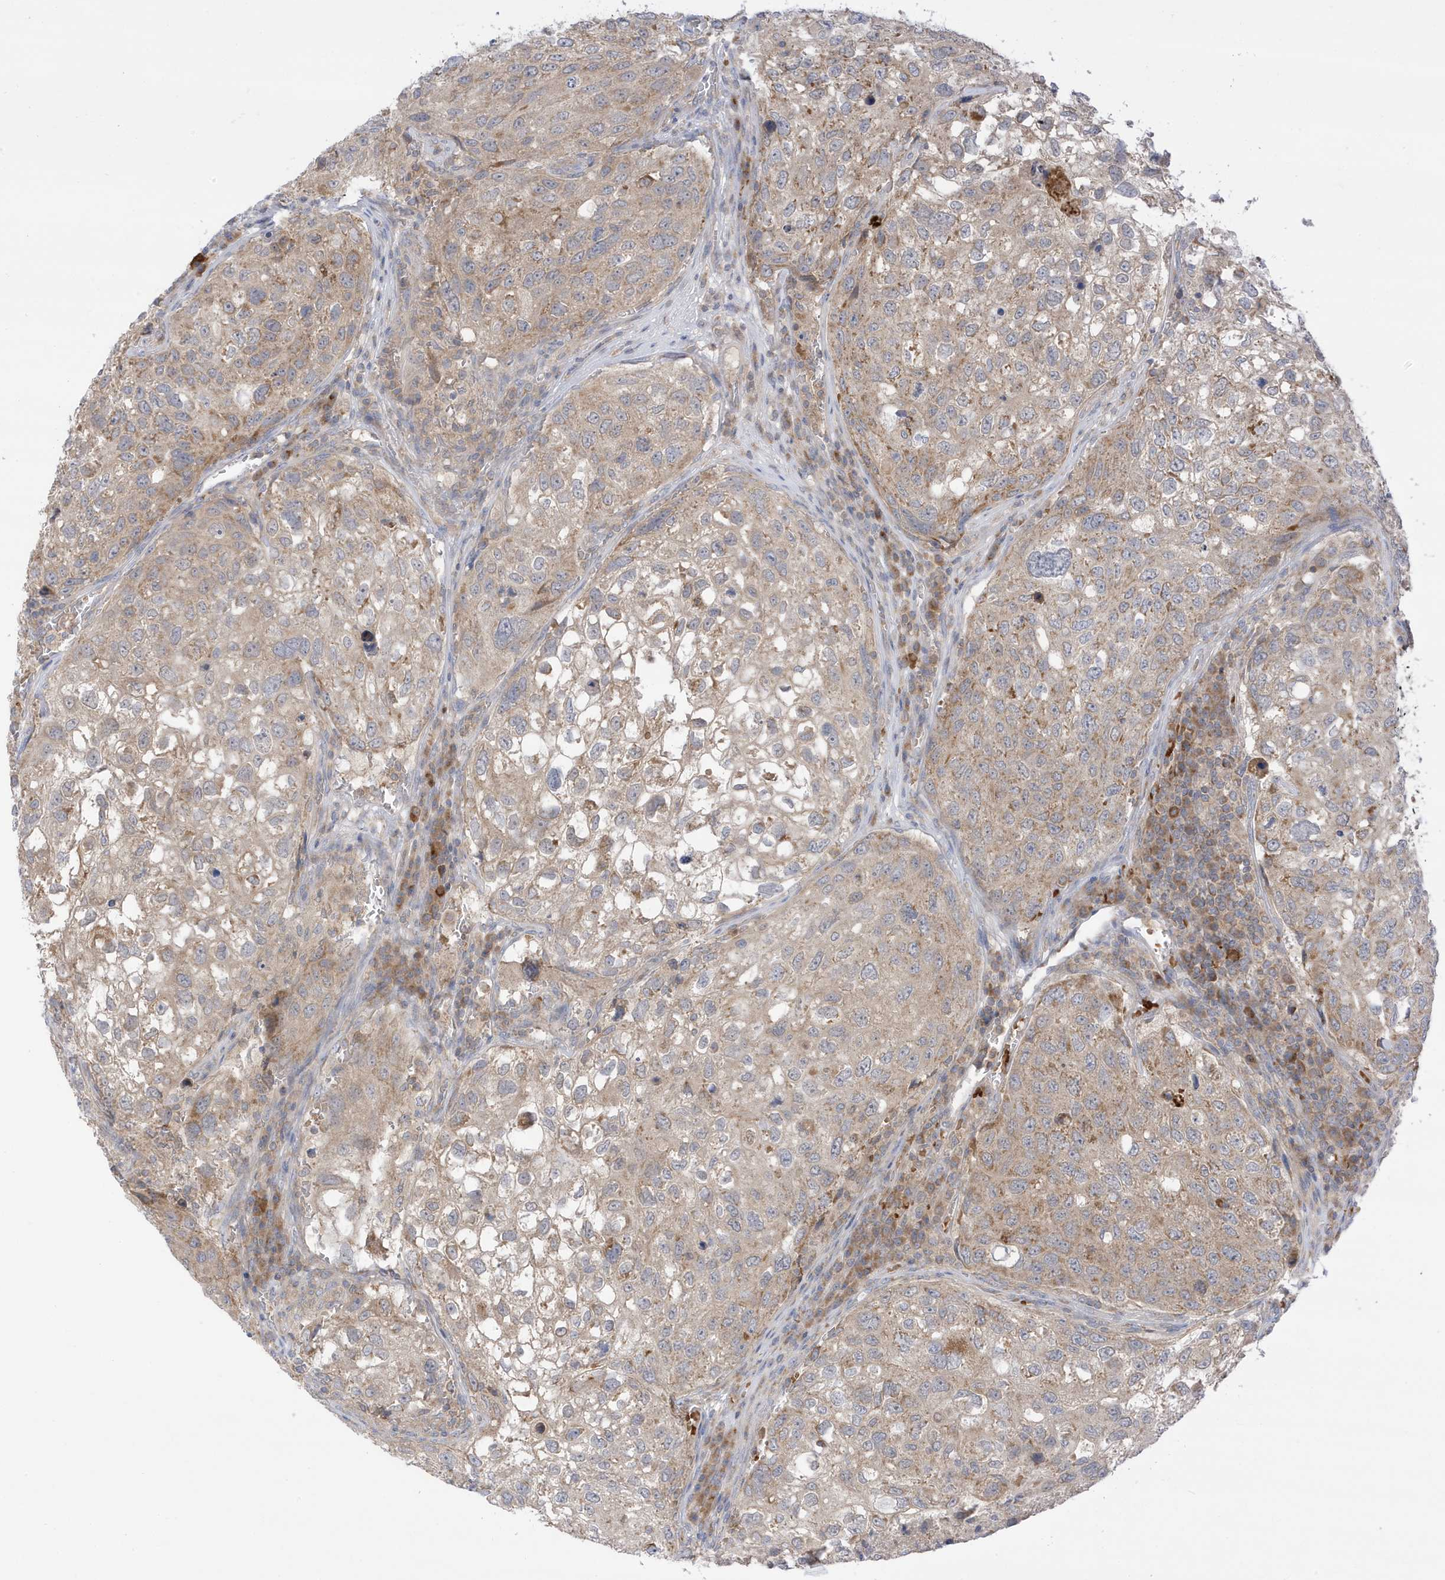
{"staining": {"intensity": "weak", "quantity": ">75%", "location": "cytoplasmic/membranous"}, "tissue": "urothelial cancer", "cell_type": "Tumor cells", "image_type": "cancer", "snomed": [{"axis": "morphology", "description": "Urothelial carcinoma, High grade"}, {"axis": "topography", "description": "Lymph node"}, {"axis": "topography", "description": "Urinary bladder"}], "caption": "IHC photomicrograph of neoplastic tissue: high-grade urothelial carcinoma stained using IHC displays low levels of weak protein expression localized specifically in the cytoplasmic/membranous of tumor cells, appearing as a cytoplasmic/membranous brown color.", "gene": "NPPC", "patient": {"sex": "male", "age": 51}}